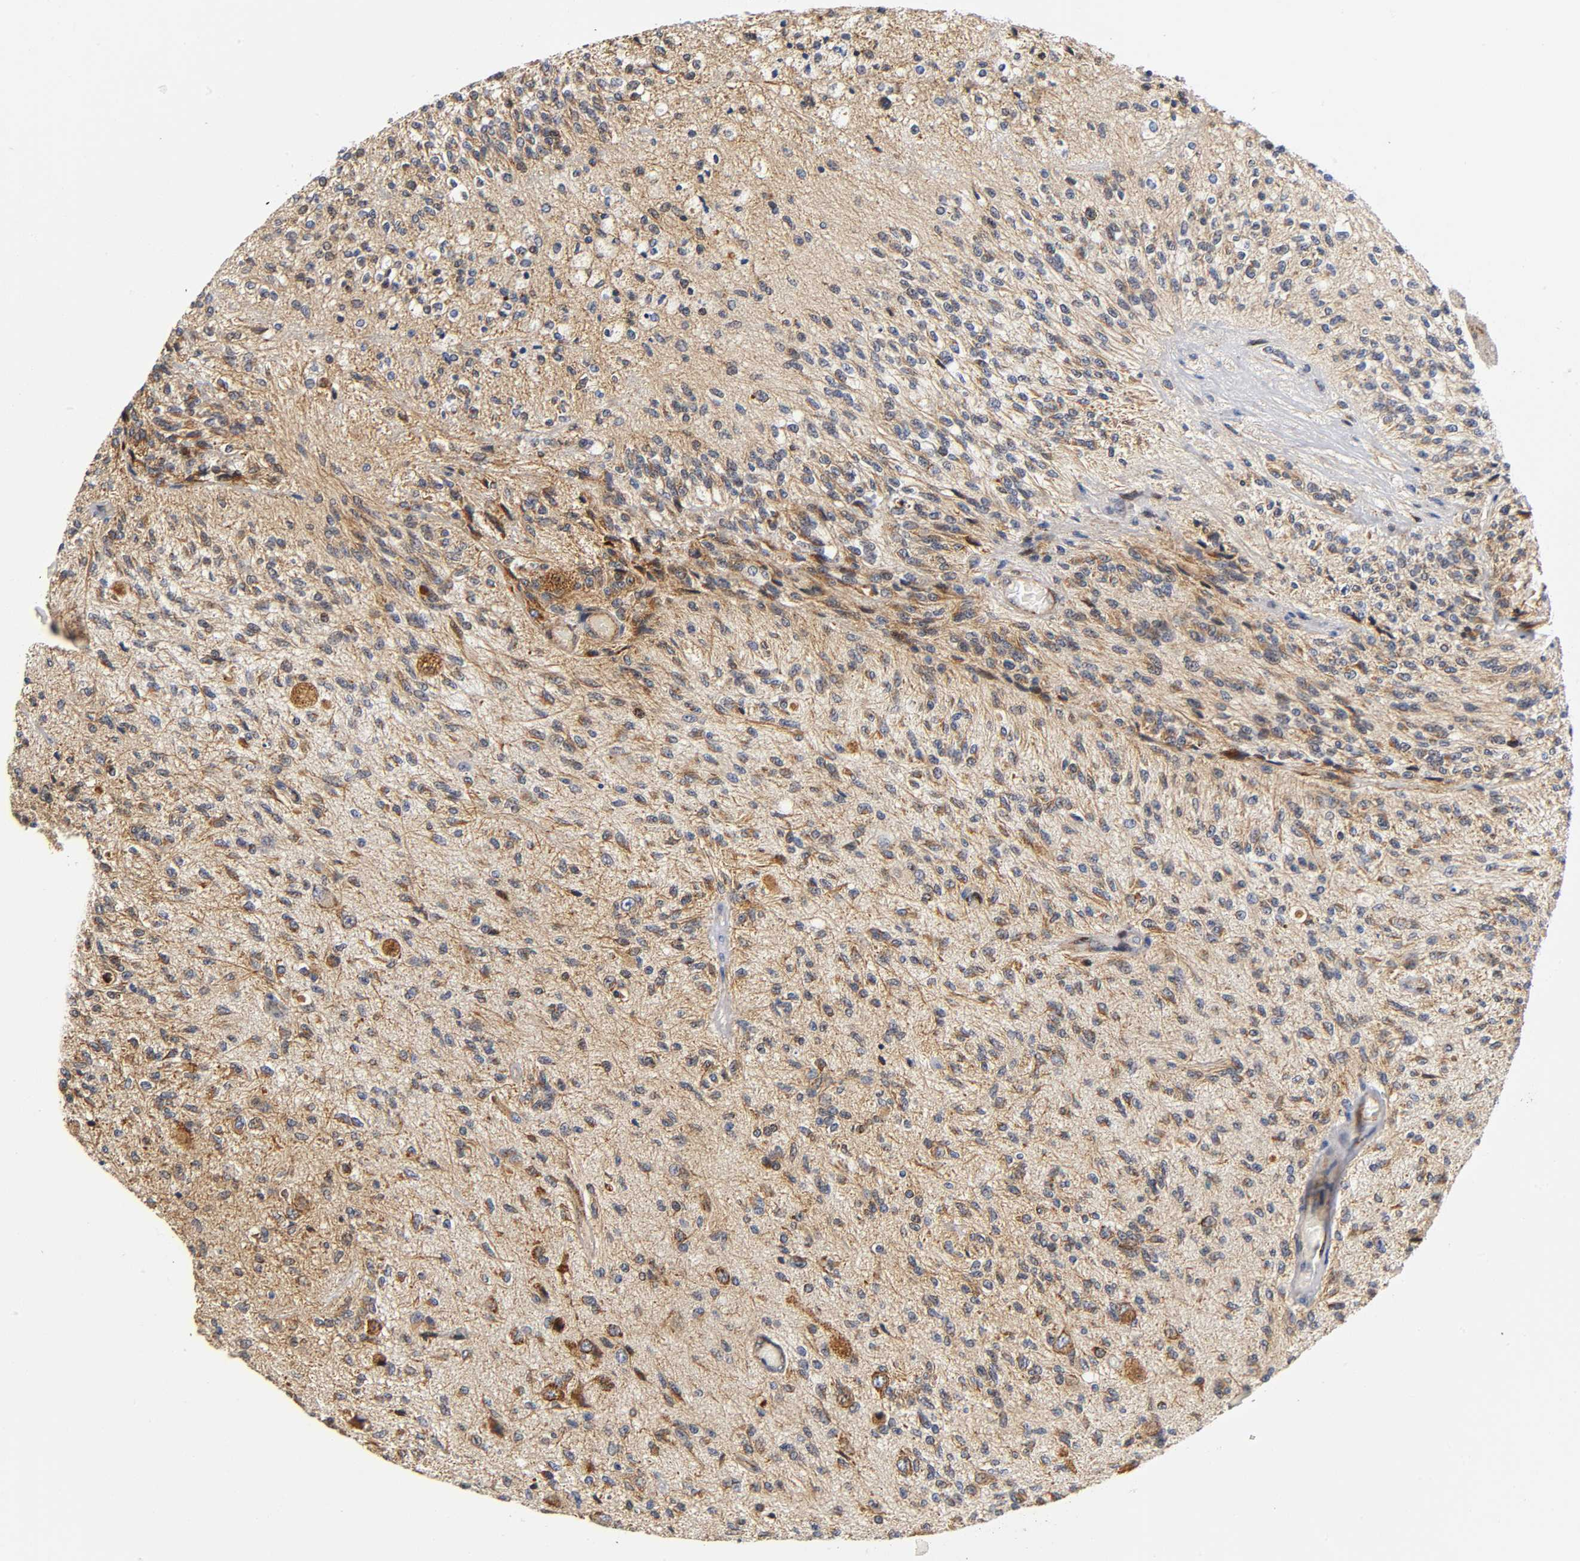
{"staining": {"intensity": "moderate", "quantity": ">75%", "location": "cytoplasmic/membranous"}, "tissue": "glioma", "cell_type": "Tumor cells", "image_type": "cancer", "snomed": [{"axis": "morphology", "description": "Normal tissue, NOS"}, {"axis": "morphology", "description": "Glioma, malignant, High grade"}, {"axis": "topography", "description": "Cerebral cortex"}], "caption": "Glioma stained for a protein (brown) exhibits moderate cytoplasmic/membranous positive expression in about >75% of tumor cells.", "gene": "SOS2", "patient": {"sex": "male", "age": 77}}